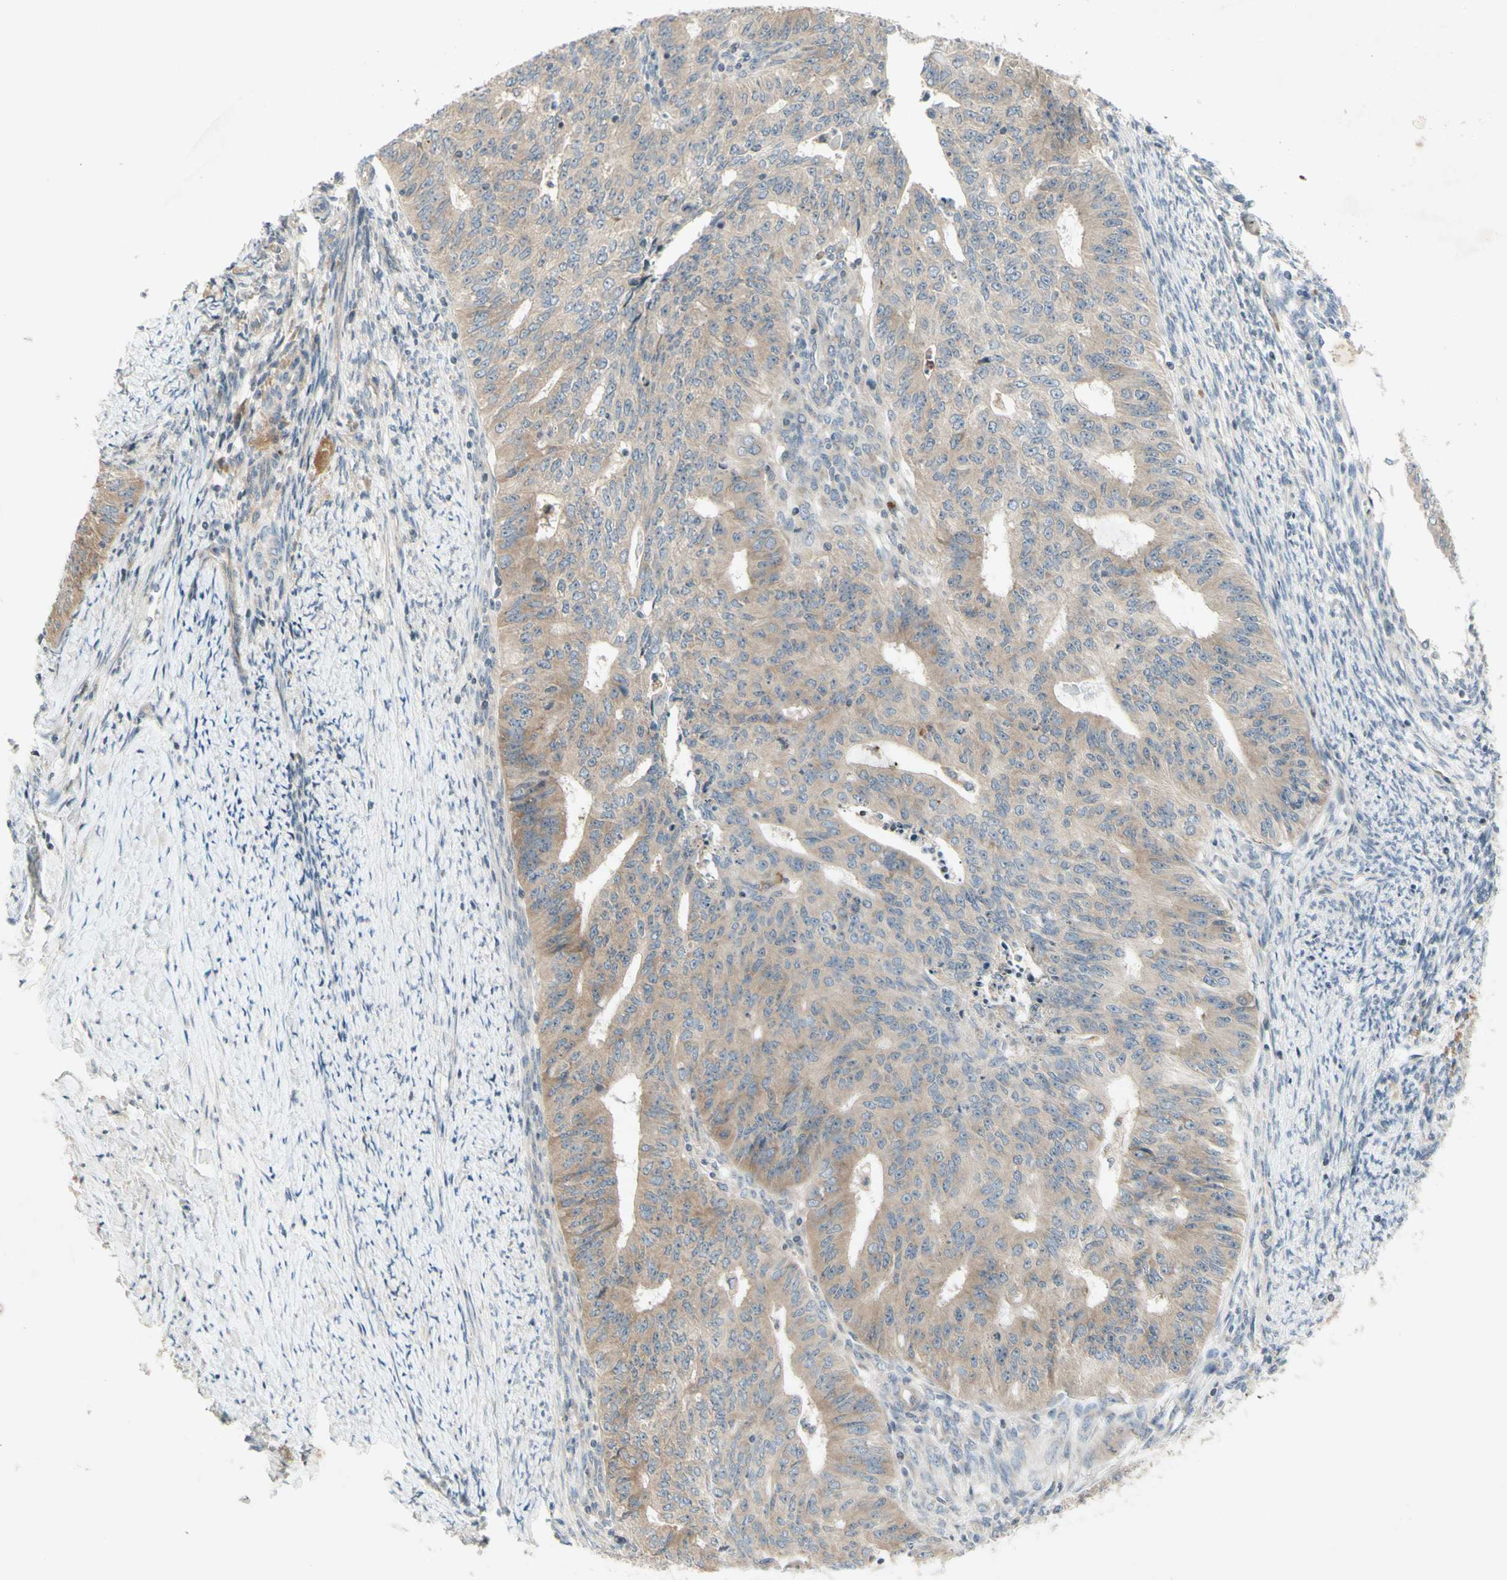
{"staining": {"intensity": "moderate", "quantity": "25%-75%", "location": "cytoplasmic/membranous"}, "tissue": "endometrial cancer", "cell_type": "Tumor cells", "image_type": "cancer", "snomed": [{"axis": "morphology", "description": "Adenocarcinoma, NOS"}, {"axis": "topography", "description": "Endometrium"}], "caption": "IHC micrograph of neoplastic tissue: endometrial cancer (adenocarcinoma) stained using IHC exhibits medium levels of moderate protein expression localized specifically in the cytoplasmic/membranous of tumor cells, appearing as a cytoplasmic/membranous brown color.", "gene": "ETF1", "patient": {"sex": "female", "age": 32}}